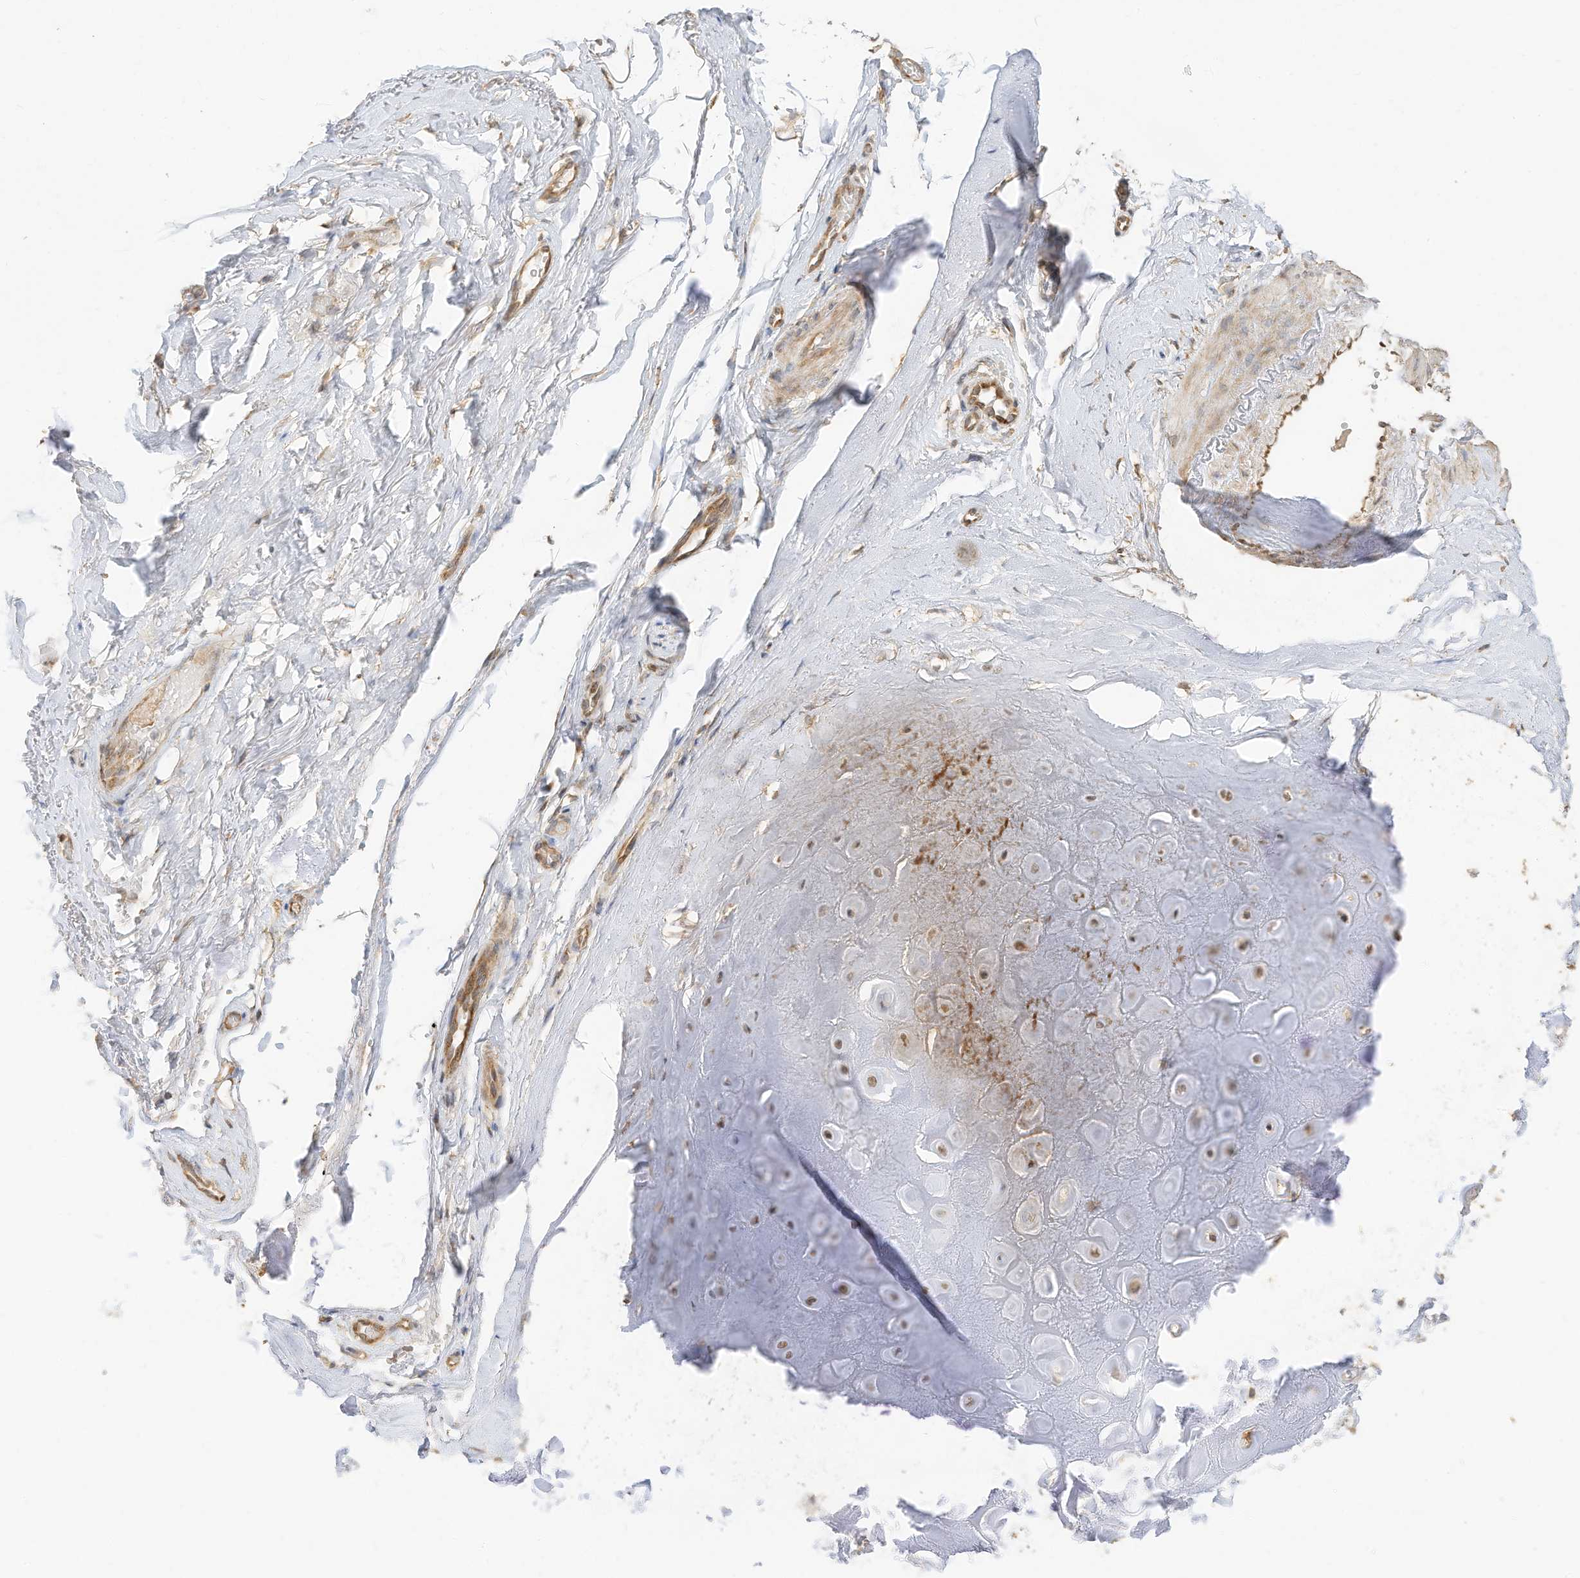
{"staining": {"intensity": "weak", "quantity": ">75%", "location": "cytoplasmic/membranous"}, "tissue": "adipose tissue", "cell_type": "Adipocytes", "image_type": "normal", "snomed": [{"axis": "morphology", "description": "Normal tissue, NOS"}, {"axis": "morphology", "description": "Basal cell carcinoma"}, {"axis": "topography", "description": "Skin"}], "caption": "There is low levels of weak cytoplasmic/membranous expression in adipocytes of benign adipose tissue, as demonstrated by immunohistochemical staining (brown color).", "gene": "CAGE1", "patient": {"sex": "female", "age": 89}}